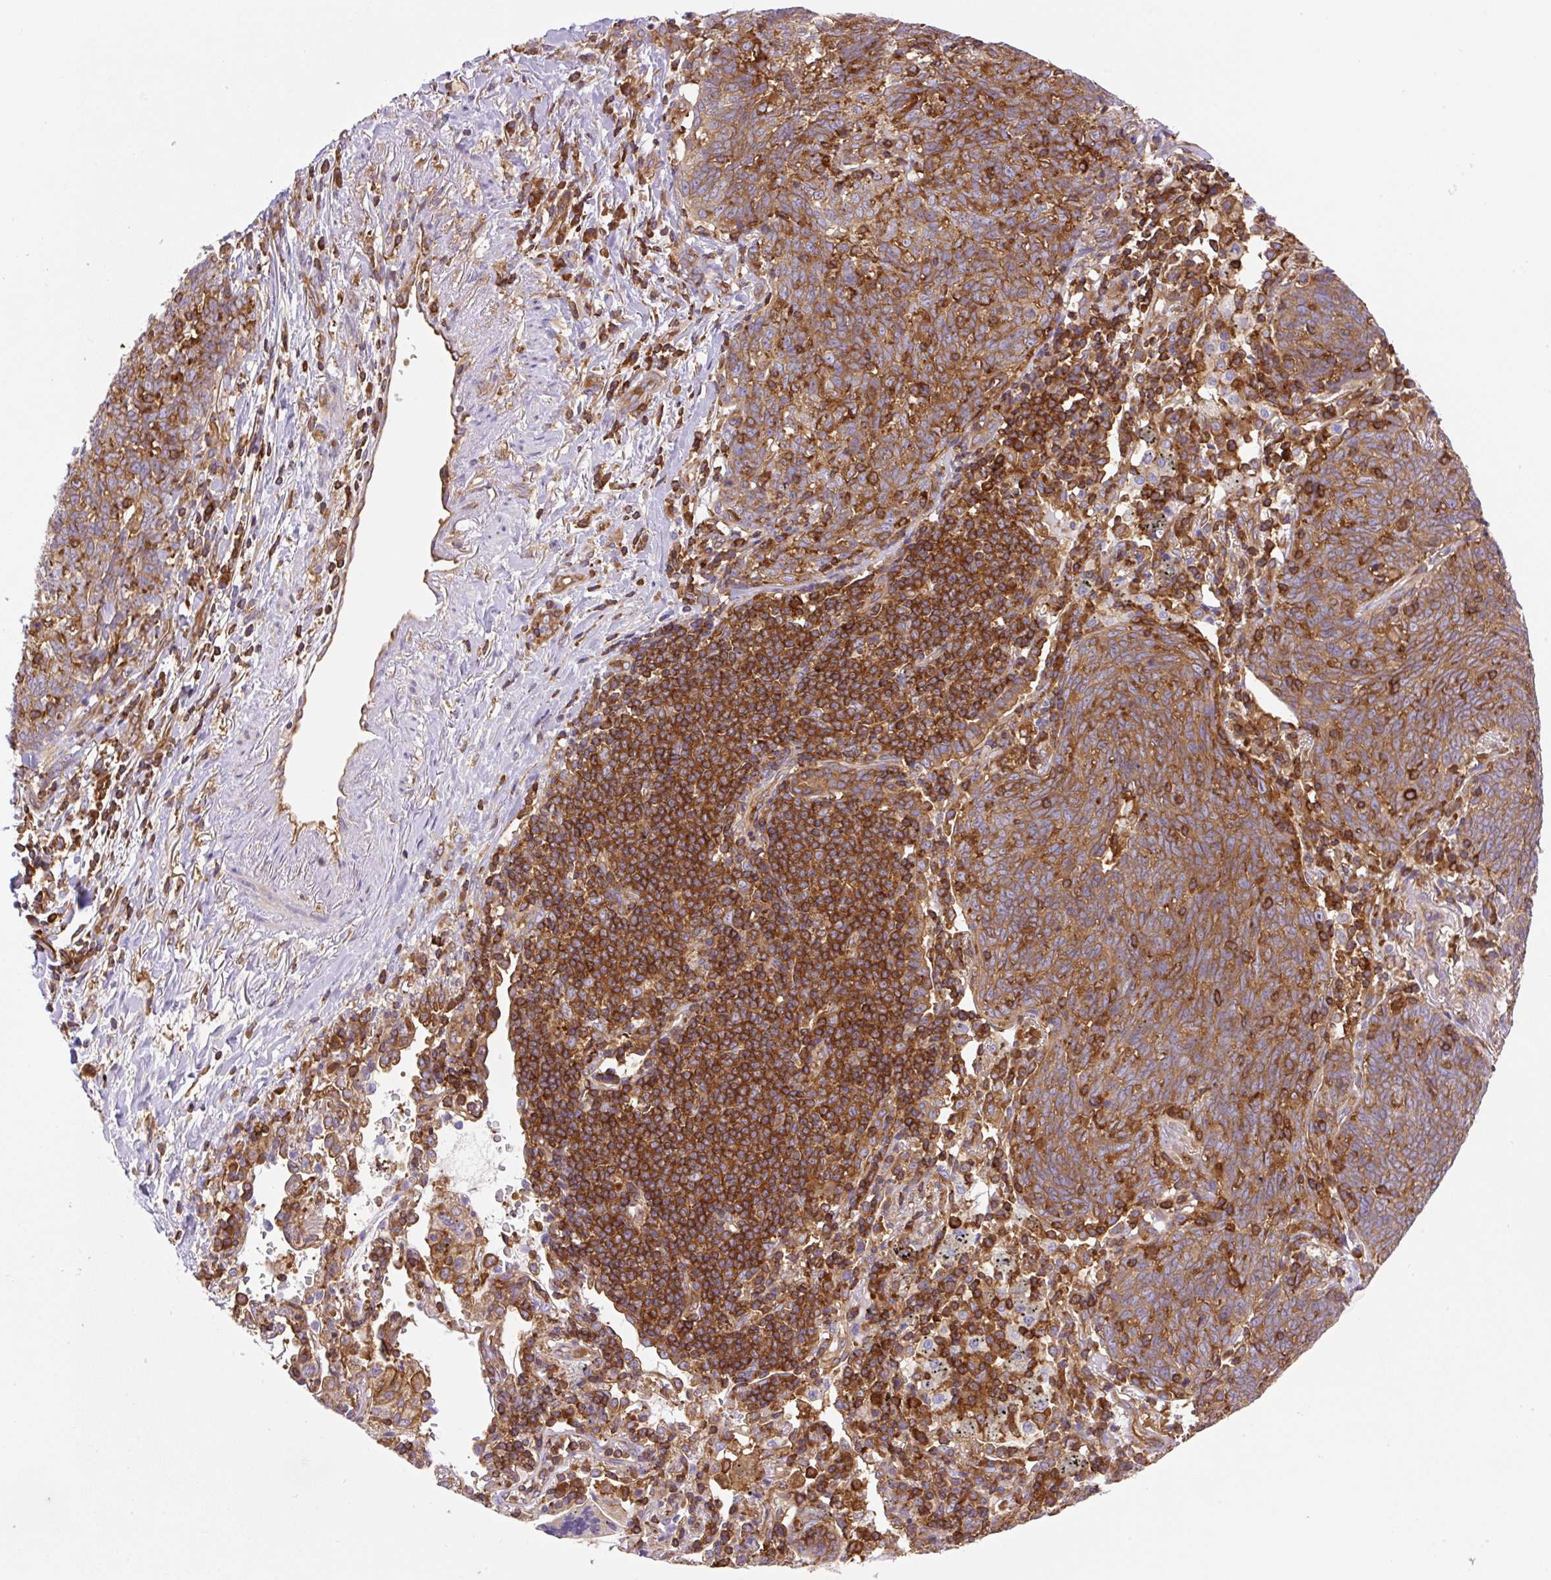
{"staining": {"intensity": "strong", "quantity": ">75%", "location": "cytoplasmic/membranous"}, "tissue": "lung cancer", "cell_type": "Tumor cells", "image_type": "cancer", "snomed": [{"axis": "morphology", "description": "Squamous cell carcinoma, NOS"}, {"axis": "topography", "description": "Lung"}], "caption": "IHC (DAB (3,3'-diaminobenzidine)) staining of human lung cancer (squamous cell carcinoma) shows strong cytoplasmic/membranous protein positivity in approximately >75% of tumor cells.", "gene": "DNM2", "patient": {"sex": "female", "age": 72}}